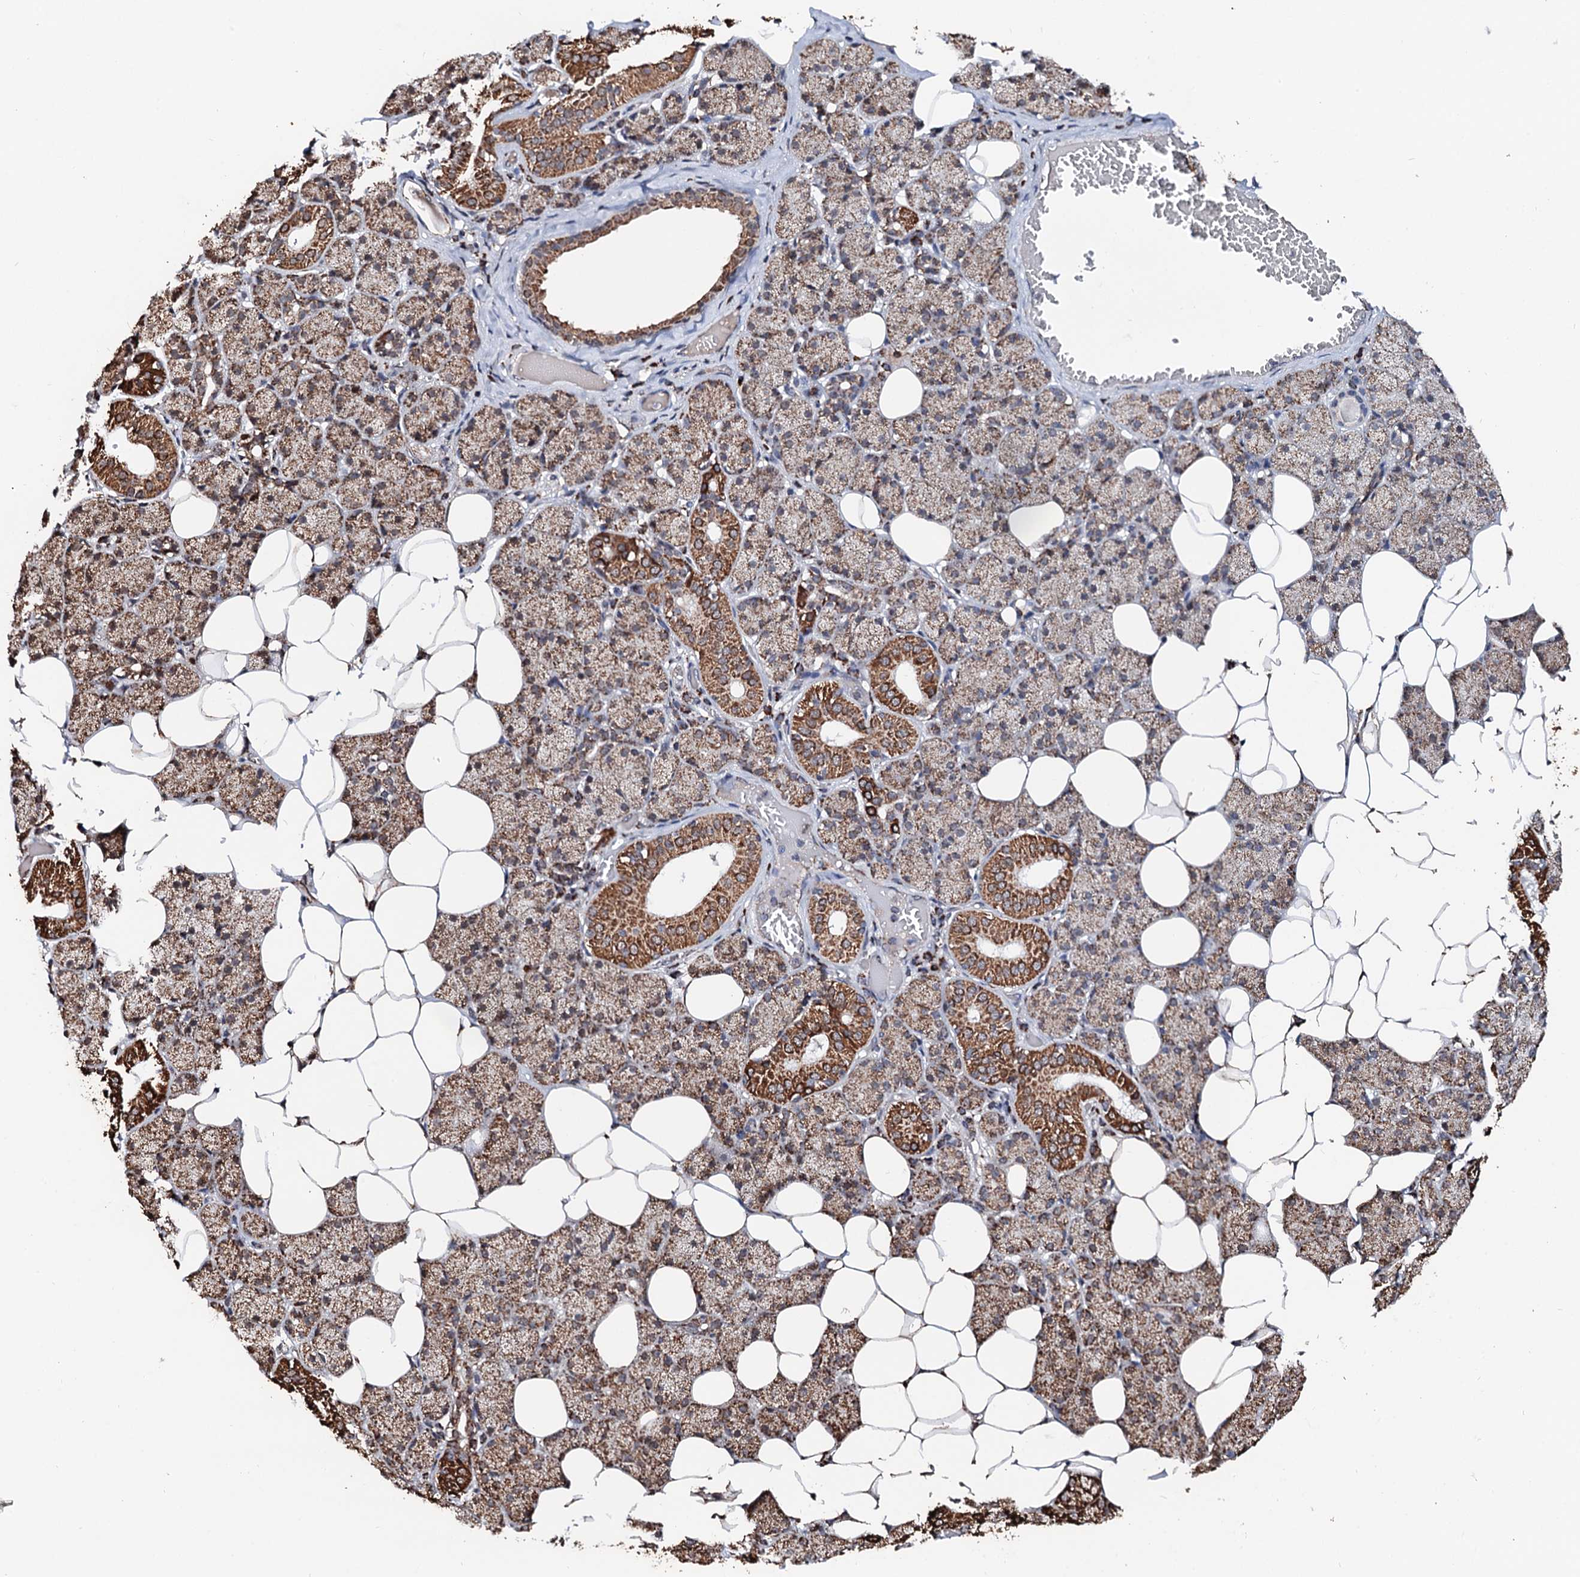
{"staining": {"intensity": "moderate", "quantity": ">75%", "location": "cytoplasmic/membranous"}, "tissue": "salivary gland", "cell_type": "Glandular cells", "image_type": "normal", "snomed": [{"axis": "morphology", "description": "Normal tissue, NOS"}, {"axis": "topography", "description": "Salivary gland"}], "caption": "A brown stain shows moderate cytoplasmic/membranous positivity of a protein in glandular cells of unremarkable human salivary gland.", "gene": "SECISBP2L", "patient": {"sex": "female", "age": 33}}